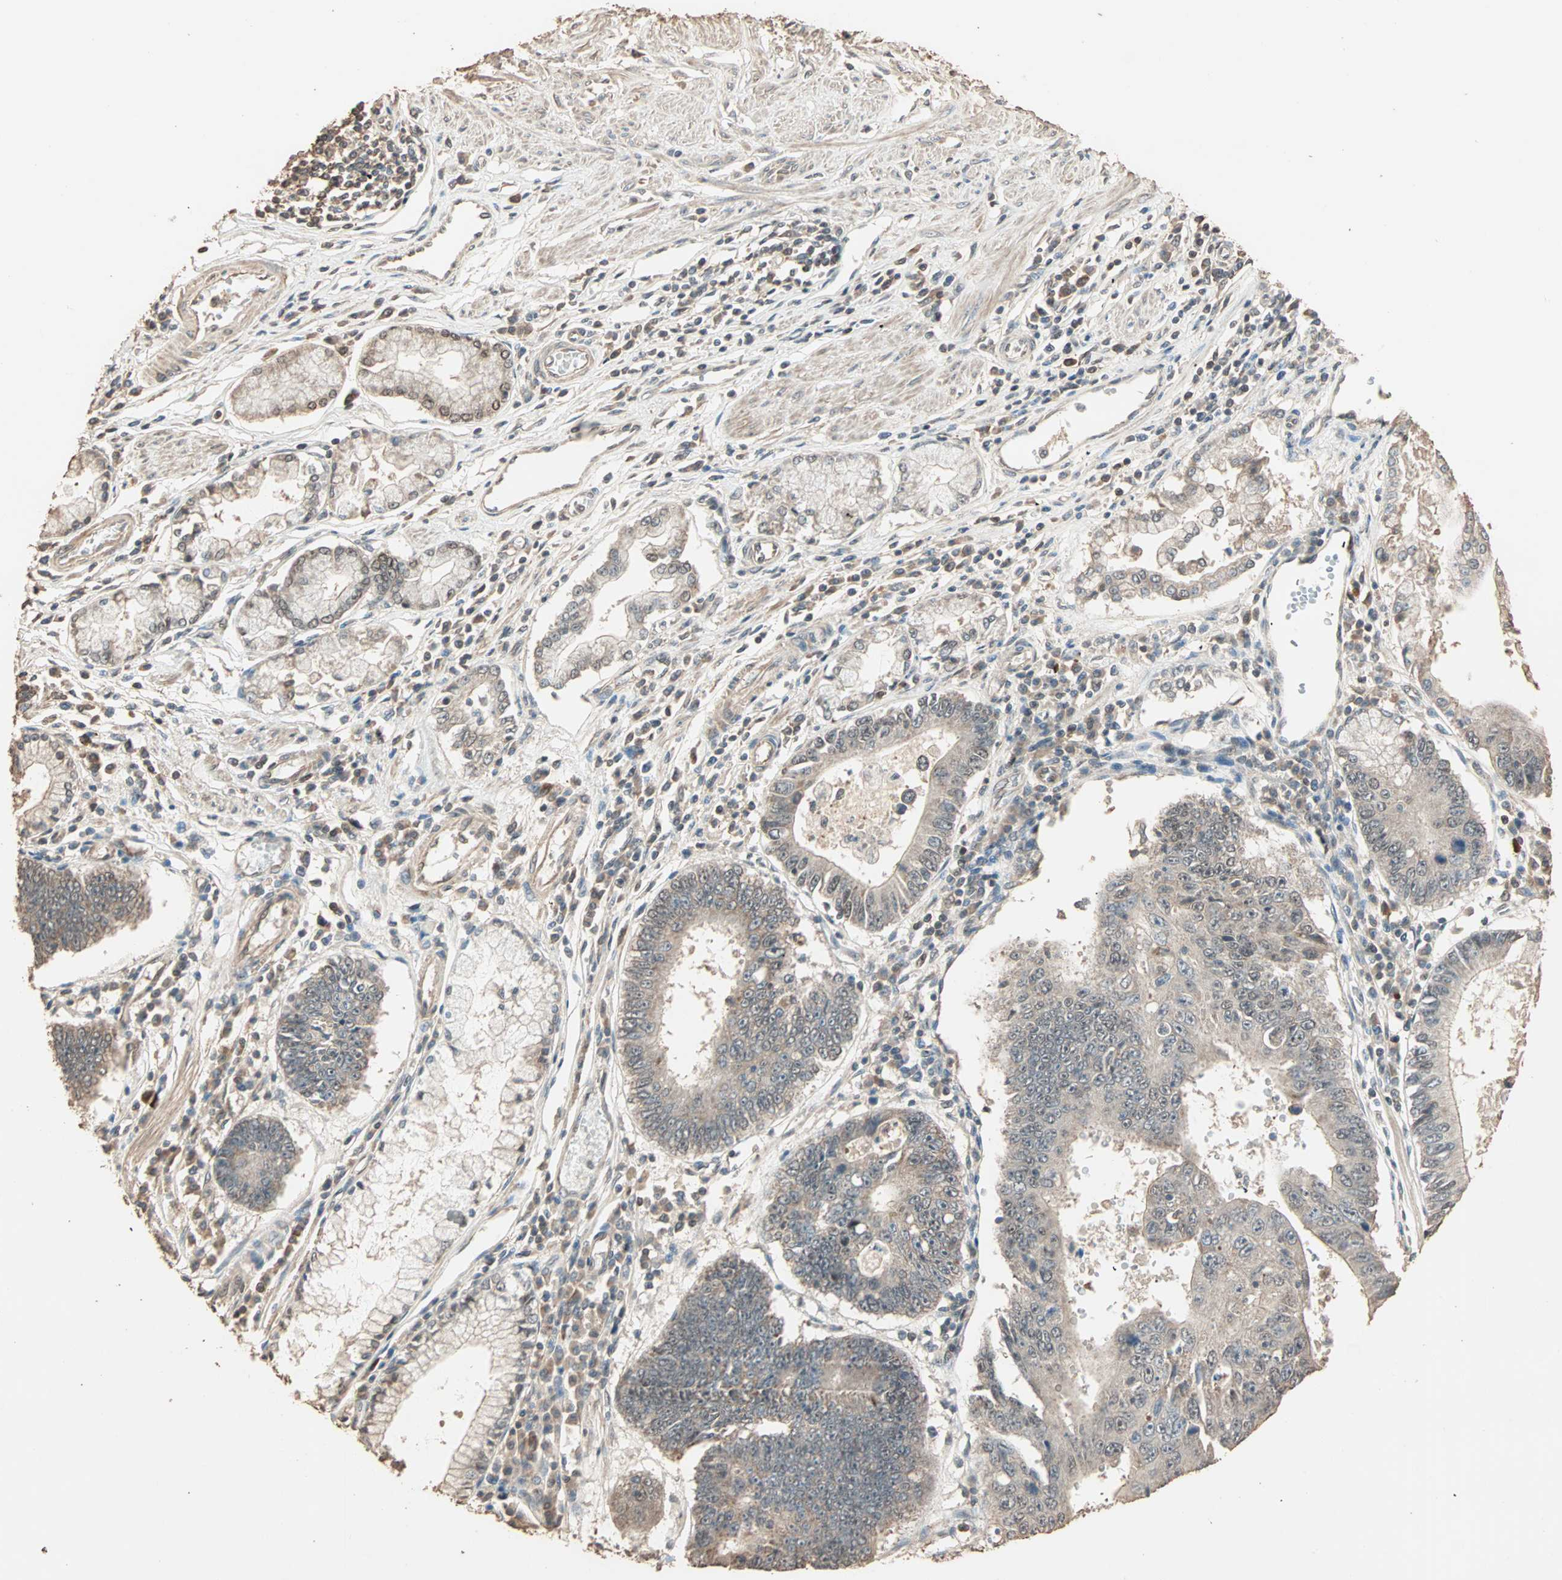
{"staining": {"intensity": "moderate", "quantity": ">75%", "location": "cytoplasmic/membranous,nuclear"}, "tissue": "stomach cancer", "cell_type": "Tumor cells", "image_type": "cancer", "snomed": [{"axis": "morphology", "description": "Adenocarcinoma, NOS"}, {"axis": "topography", "description": "Stomach"}], "caption": "About >75% of tumor cells in human stomach adenocarcinoma show moderate cytoplasmic/membranous and nuclear protein staining as visualized by brown immunohistochemical staining.", "gene": "ZBTB33", "patient": {"sex": "male", "age": 59}}